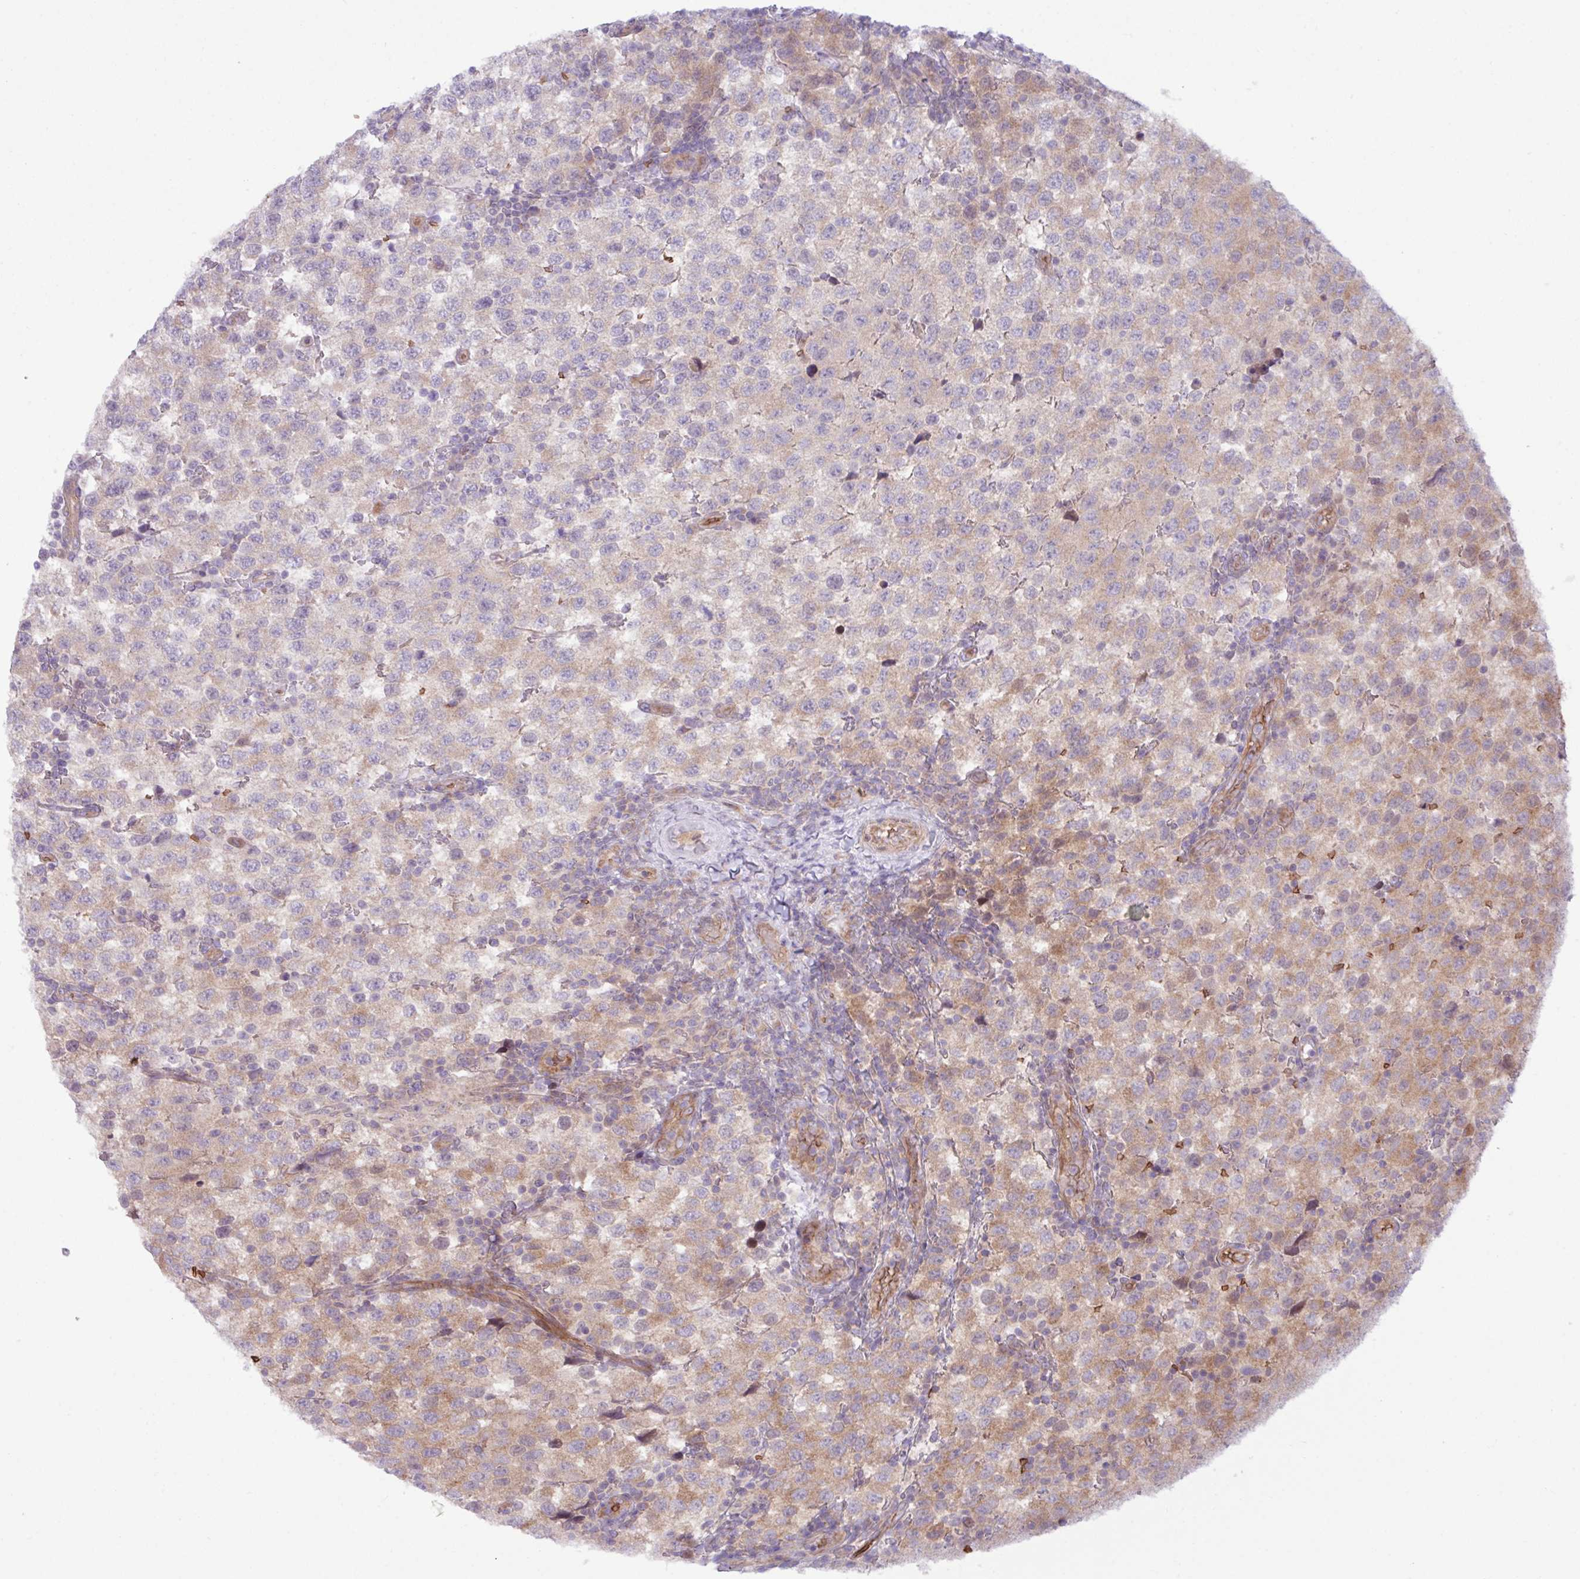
{"staining": {"intensity": "weak", "quantity": "25%-75%", "location": "cytoplasmic/membranous"}, "tissue": "testis cancer", "cell_type": "Tumor cells", "image_type": "cancer", "snomed": [{"axis": "morphology", "description": "Seminoma, NOS"}, {"axis": "topography", "description": "Testis"}], "caption": "Immunohistochemistry (IHC) of human seminoma (testis) exhibits low levels of weak cytoplasmic/membranous expression in approximately 25%-75% of tumor cells. Immunohistochemistry stains the protein in brown and the nuclei are stained blue.", "gene": "RAD21L1", "patient": {"sex": "male", "age": 34}}